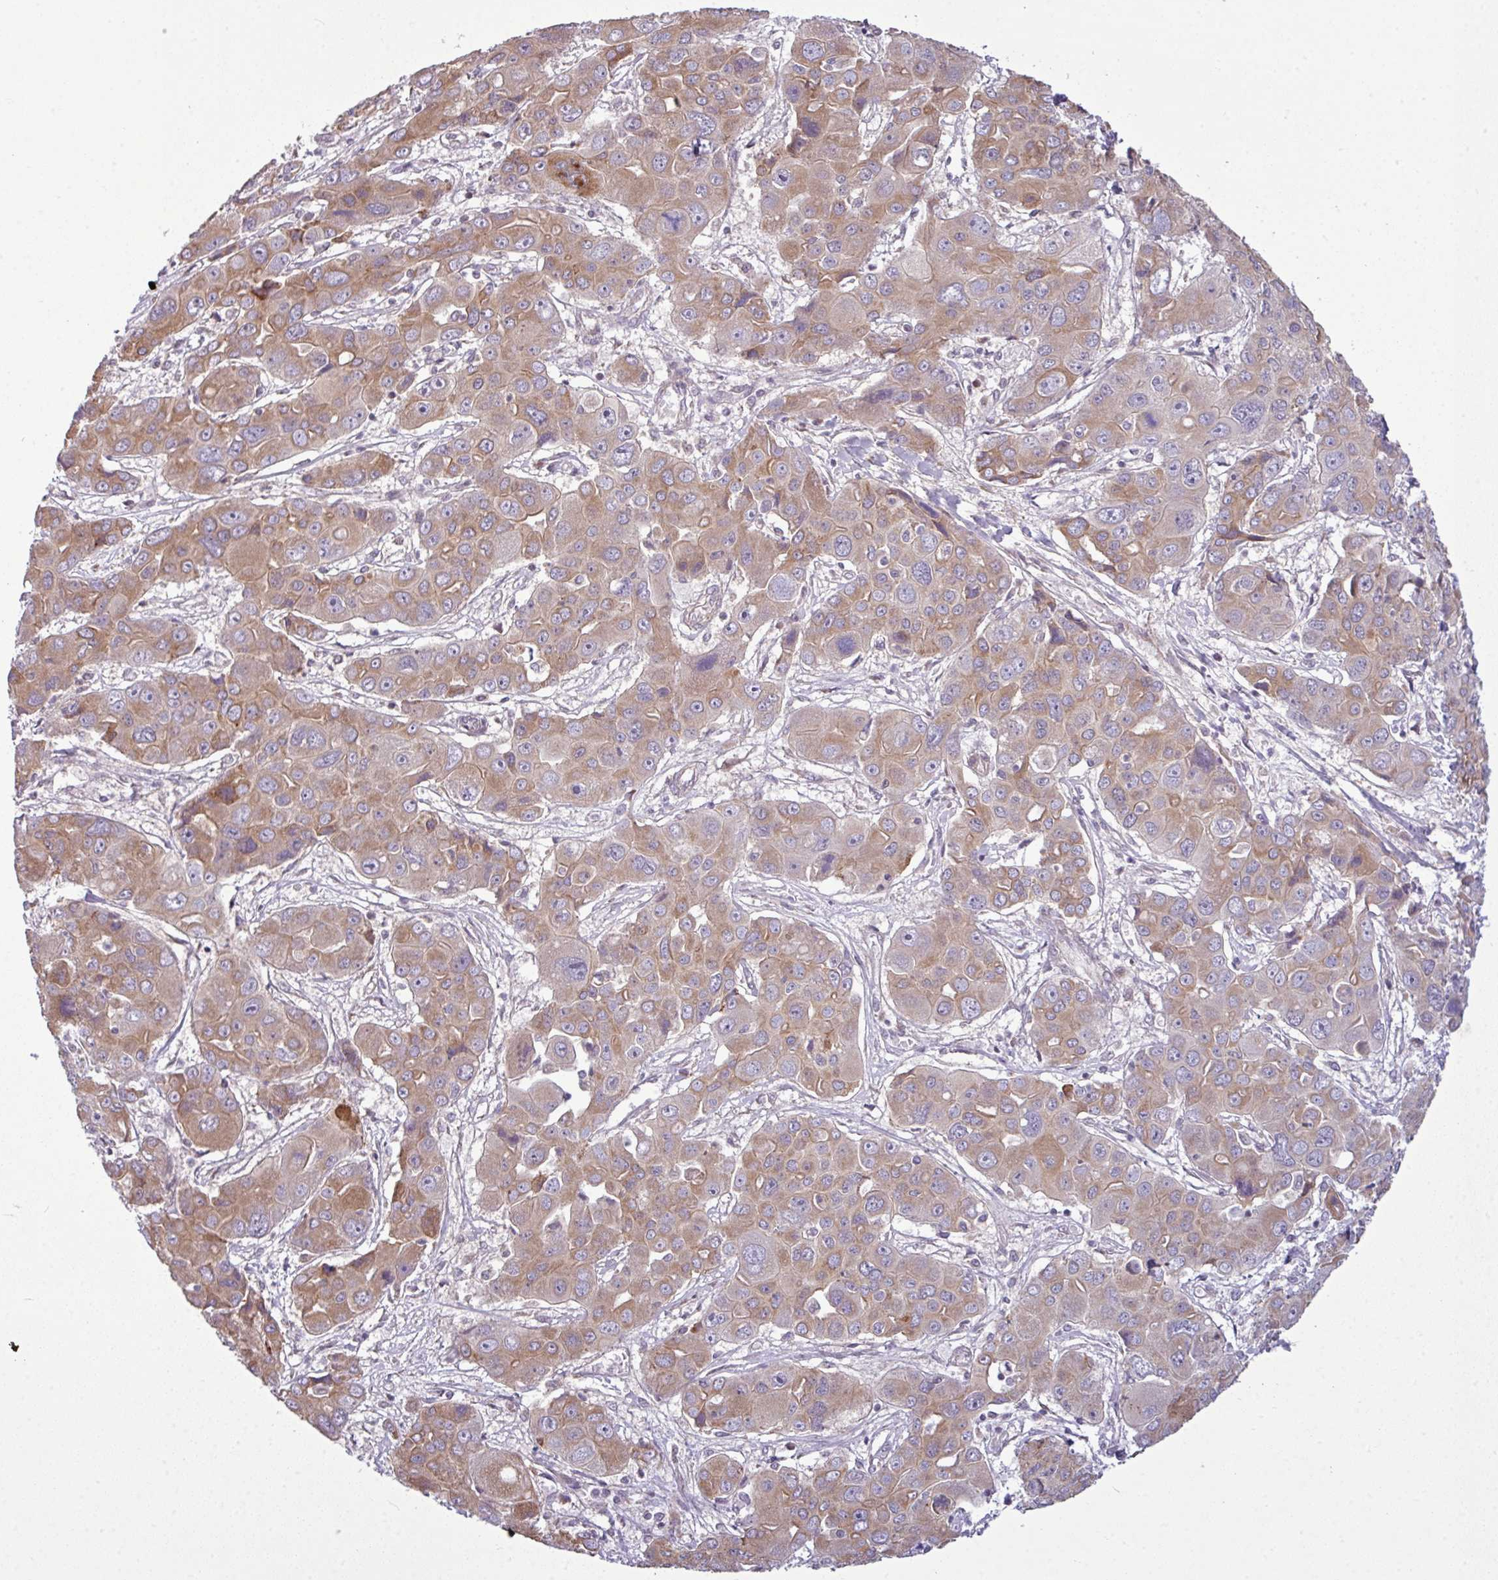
{"staining": {"intensity": "moderate", "quantity": ">75%", "location": "cytoplasmic/membranous"}, "tissue": "liver cancer", "cell_type": "Tumor cells", "image_type": "cancer", "snomed": [{"axis": "morphology", "description": "Cholangiocarcinoma"}, {"axis": "topography", "description": "Liver"}], "caption": "Brown immunohistochemical staining in cholangiocarcinoma (liver) exhibits moderate cytoplasmic/membranous positivity in about >75% of tumor cells. The staining was performed using DAB, with brown indicating positive protein expression. Nuclei are stained blue with hematoxylin.", "gene": "ZNF217", "patient": {"sex": "male", "age": 67}}